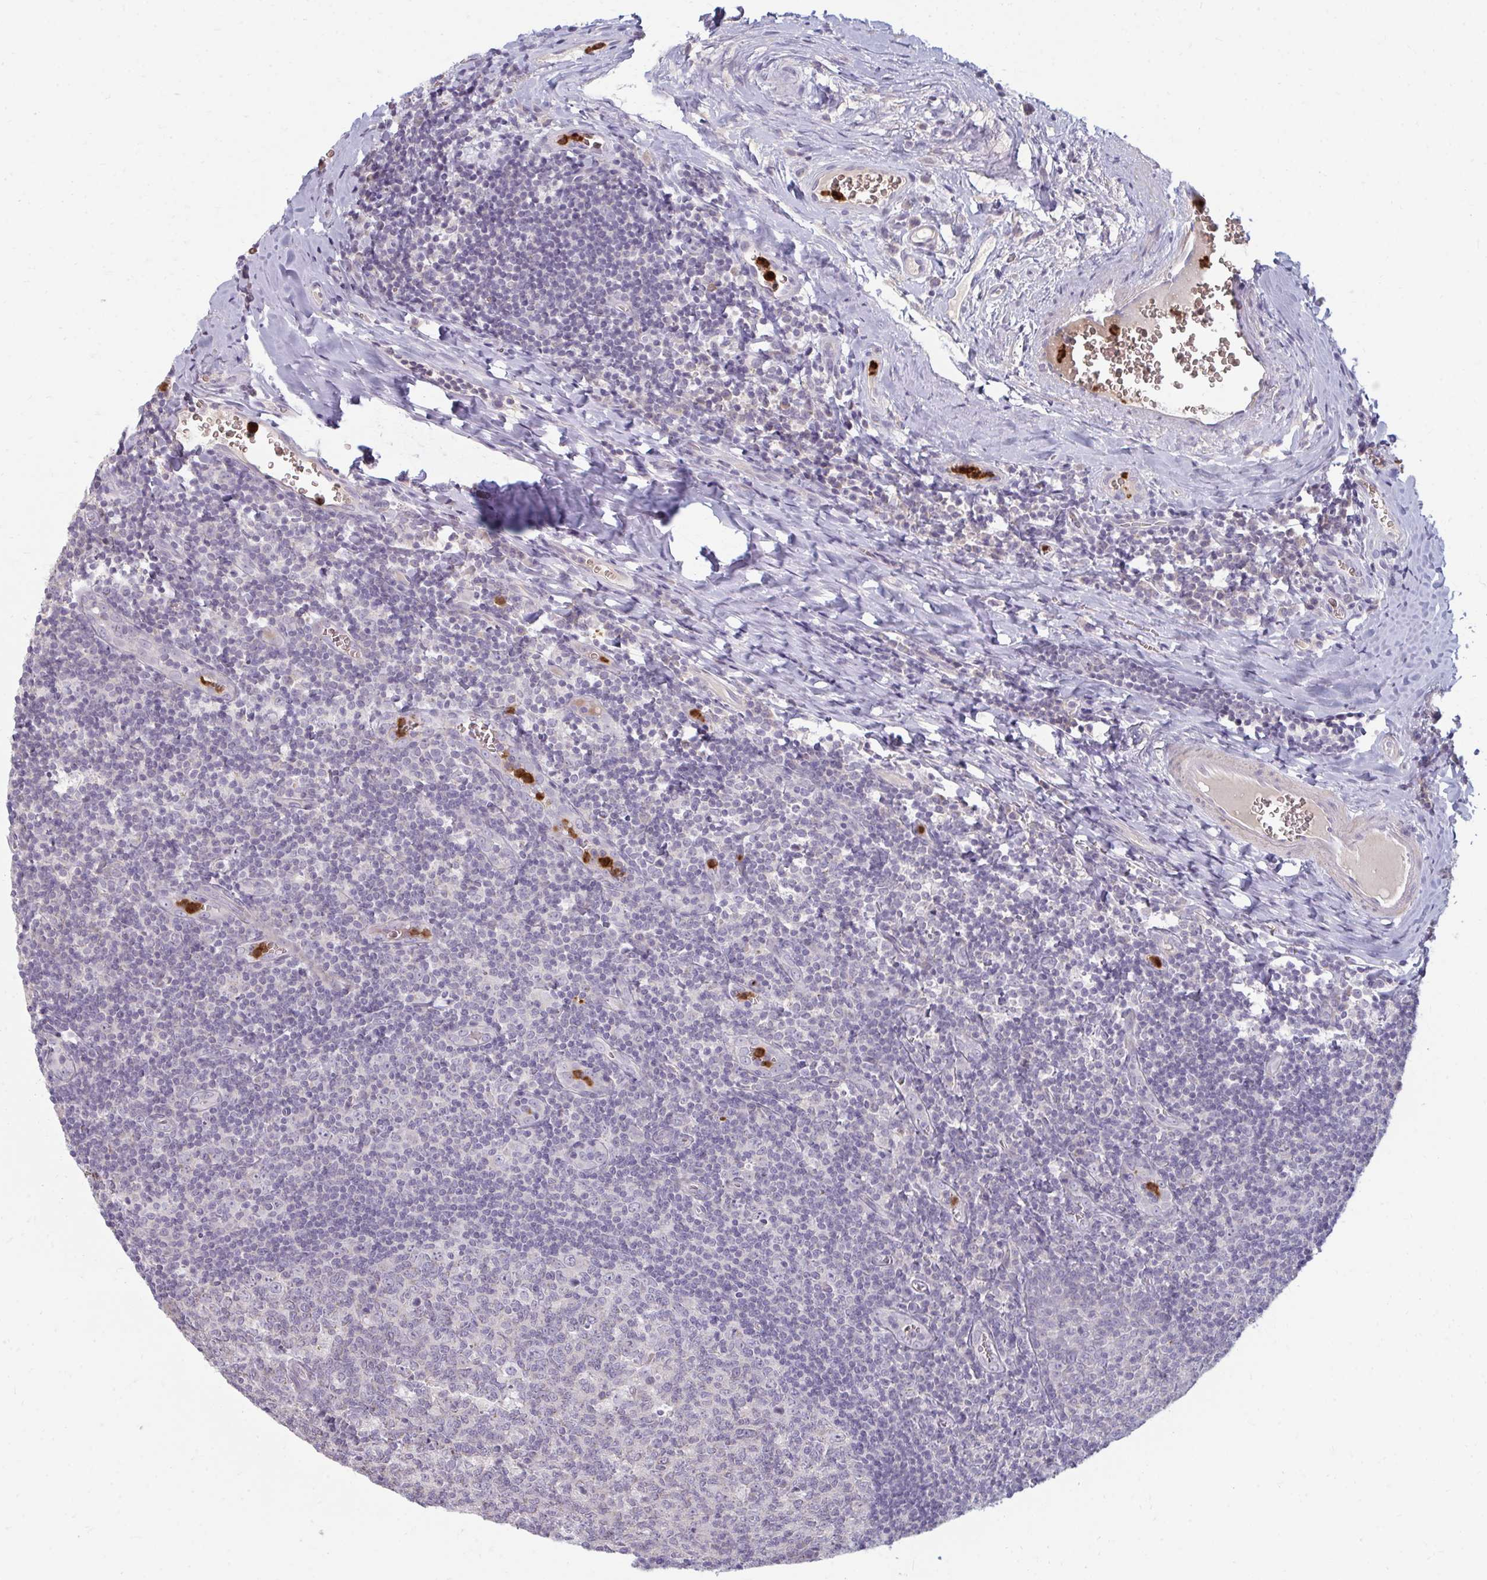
{"staining": {"intensity": "negative", "quantity": "none", "location": "none"}, "tissue": "tonsil", "cell_type": "Germinal center cells", "image_type": "normal", "snomed": [{"axis": "morphology", "description": "Normal tissue, NOS"}, {"axis": "morphology", "description": "Inflammation, NOS"}, {"axis": "topography", "description": "Tonsil"}], "caption": "A high-resolution histopathology image shows IHC staining of benign tonsil, which displays no significant staining in germinal center cells.", "gene": "RAB33A", "patient": {"sex": "female", "age": 31}}